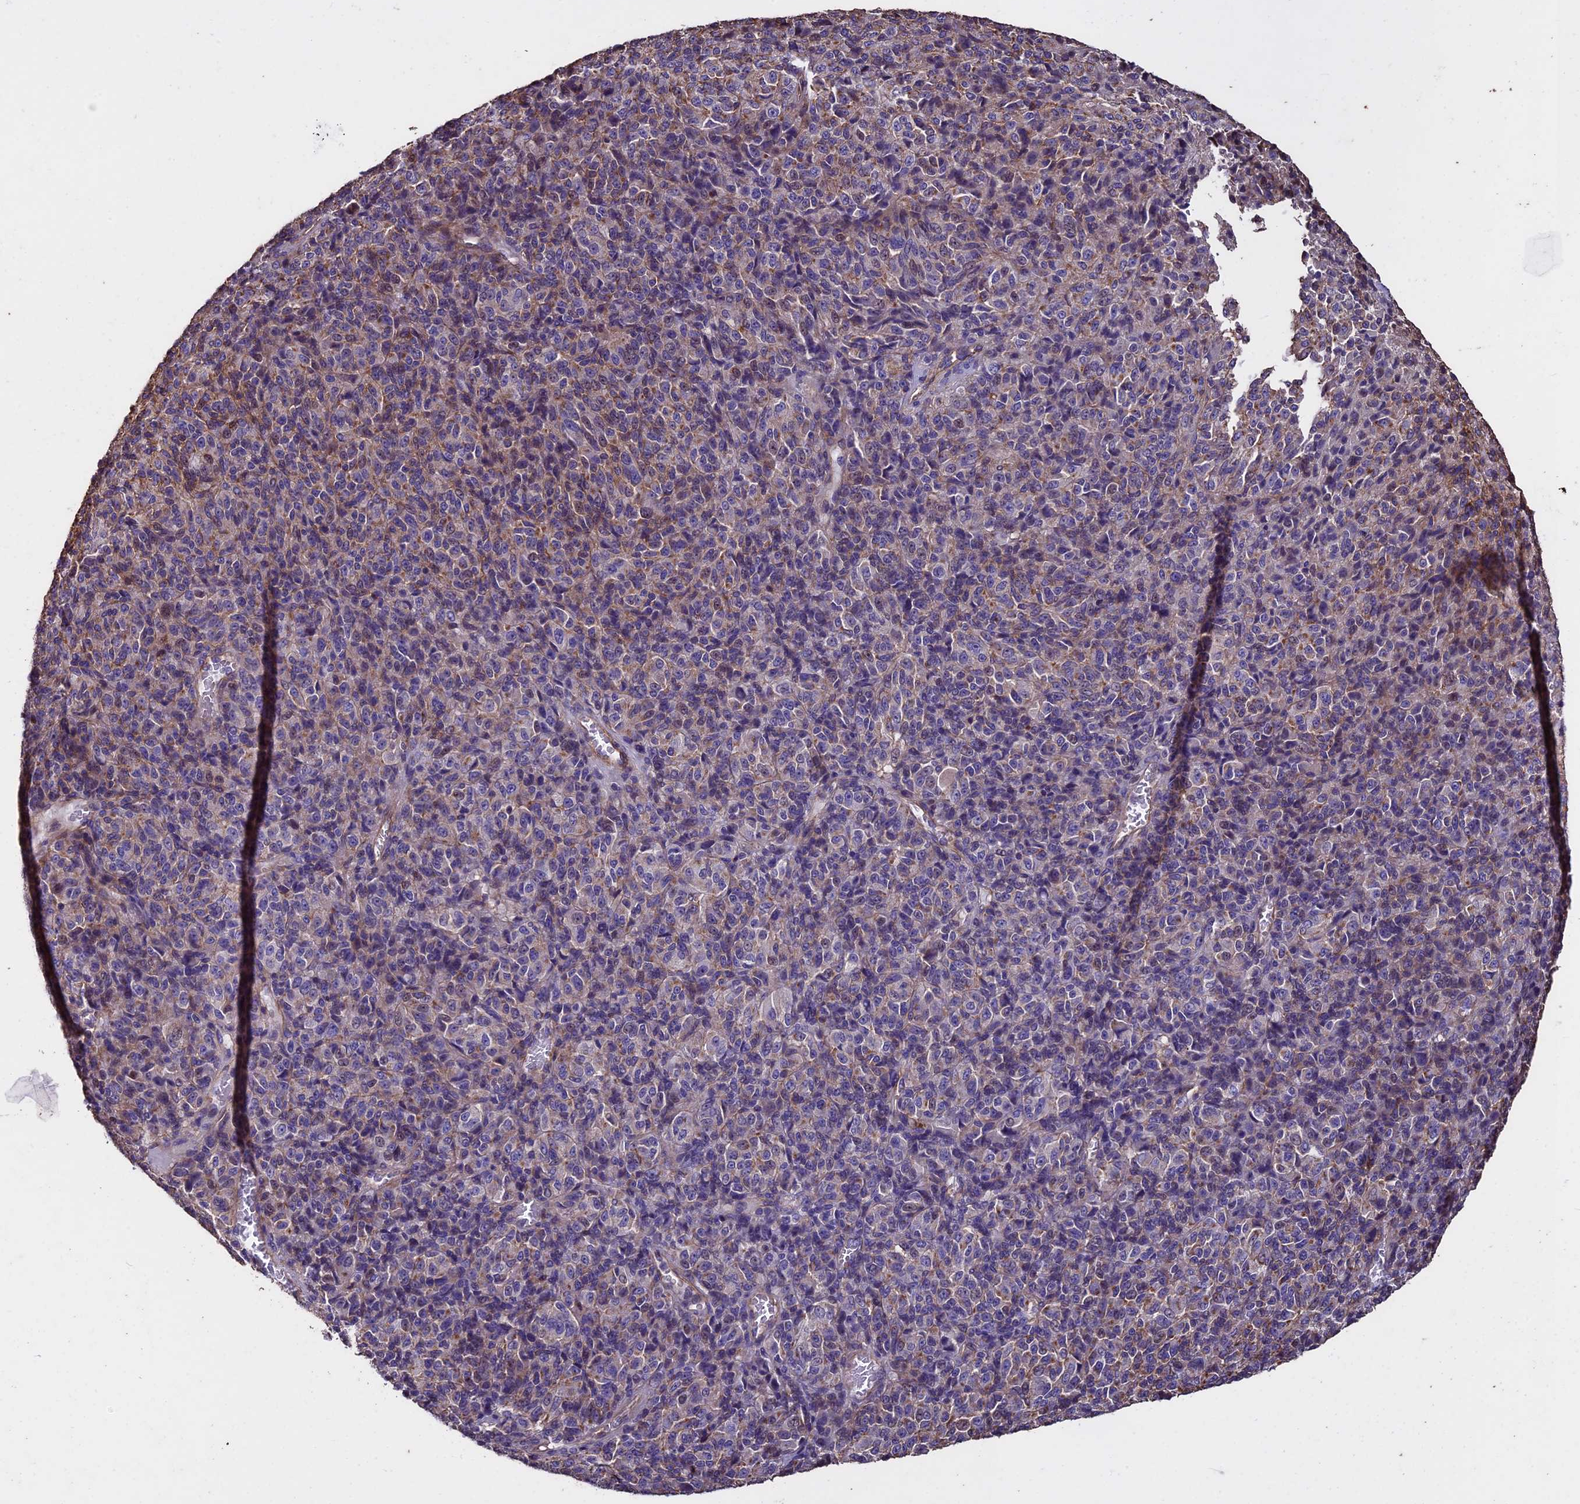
{"staining": {"intensity": "moderate", "quantity": "25%-75%", "location": "cytoplasmic/membranous"}, "tissue": "melanoma", "cell_type": "Tumor cells", "image_type": "cancer", "snomed": [{"axis": "morphology", "description": "Malignant melanoma, Metastatic site"}, {"axis": "topography", "description": "Brain"}], "caption": "Protein staining of melanoma tissue shows moderate cytoplasmic/membranous staining in approximately 25%-75% of tumor cells.", "gene": "USB1", "patient": {"sex": "female", "age": 56}}